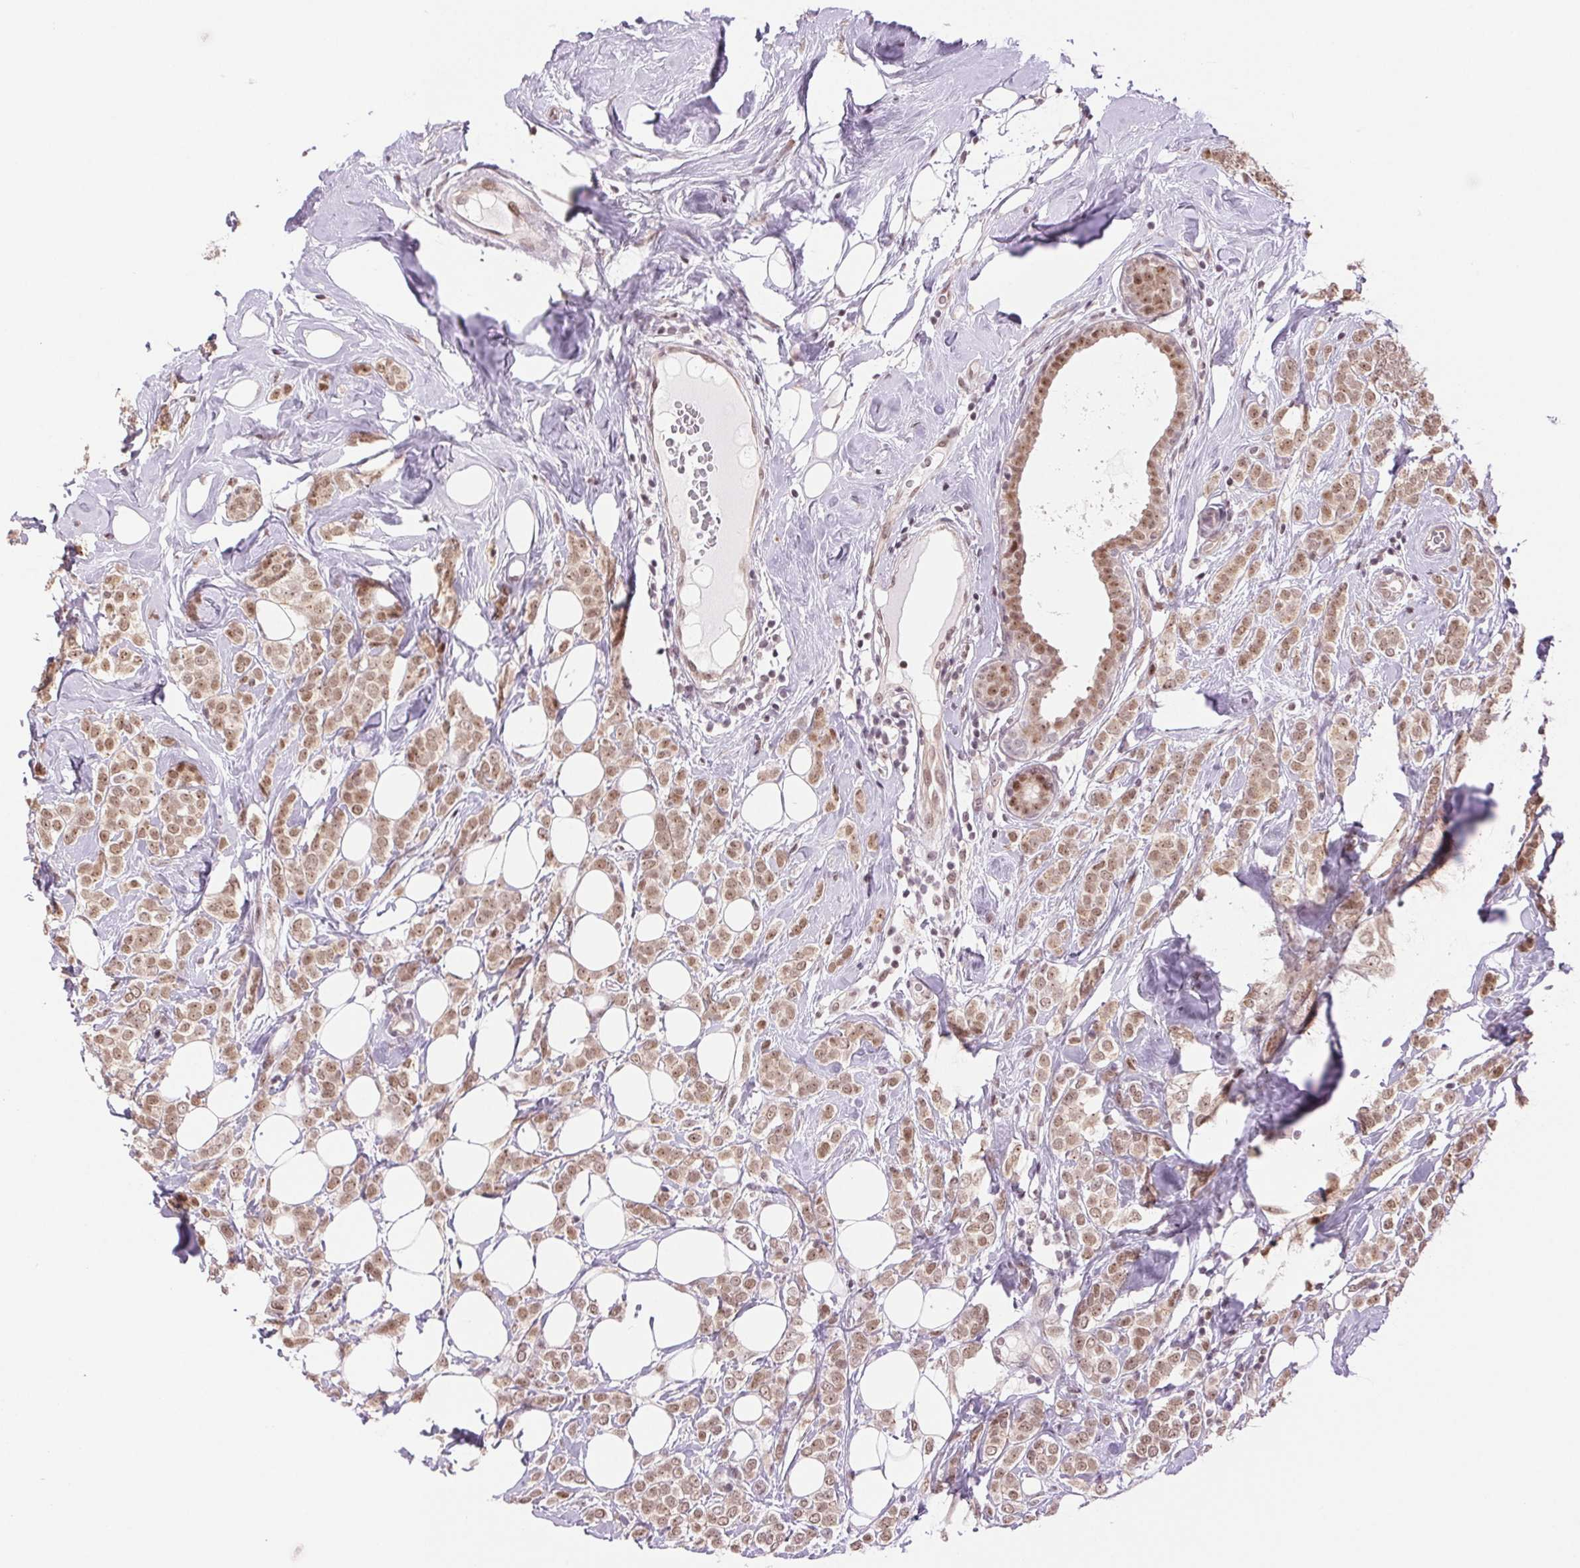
{"staining": {"intensity": "moderate", "quantity": ">75%", "location": "nuclear"}, "tissue": "breast cancer", "cell_type": "Tumor cells", "image_type": "cancer", "snomed": [{"axis": "morphology", "description": "Lobular carcinoma"}, {"axis": "topography", "description": "Breast"}], "caption": "Protein staining of lobular carcinoma (breast) tissue displays moderate nuclear positivity in about >75% of tumor cells.", "gene": "GRHL3", "patient": {"sex": "female", "age": 49}}